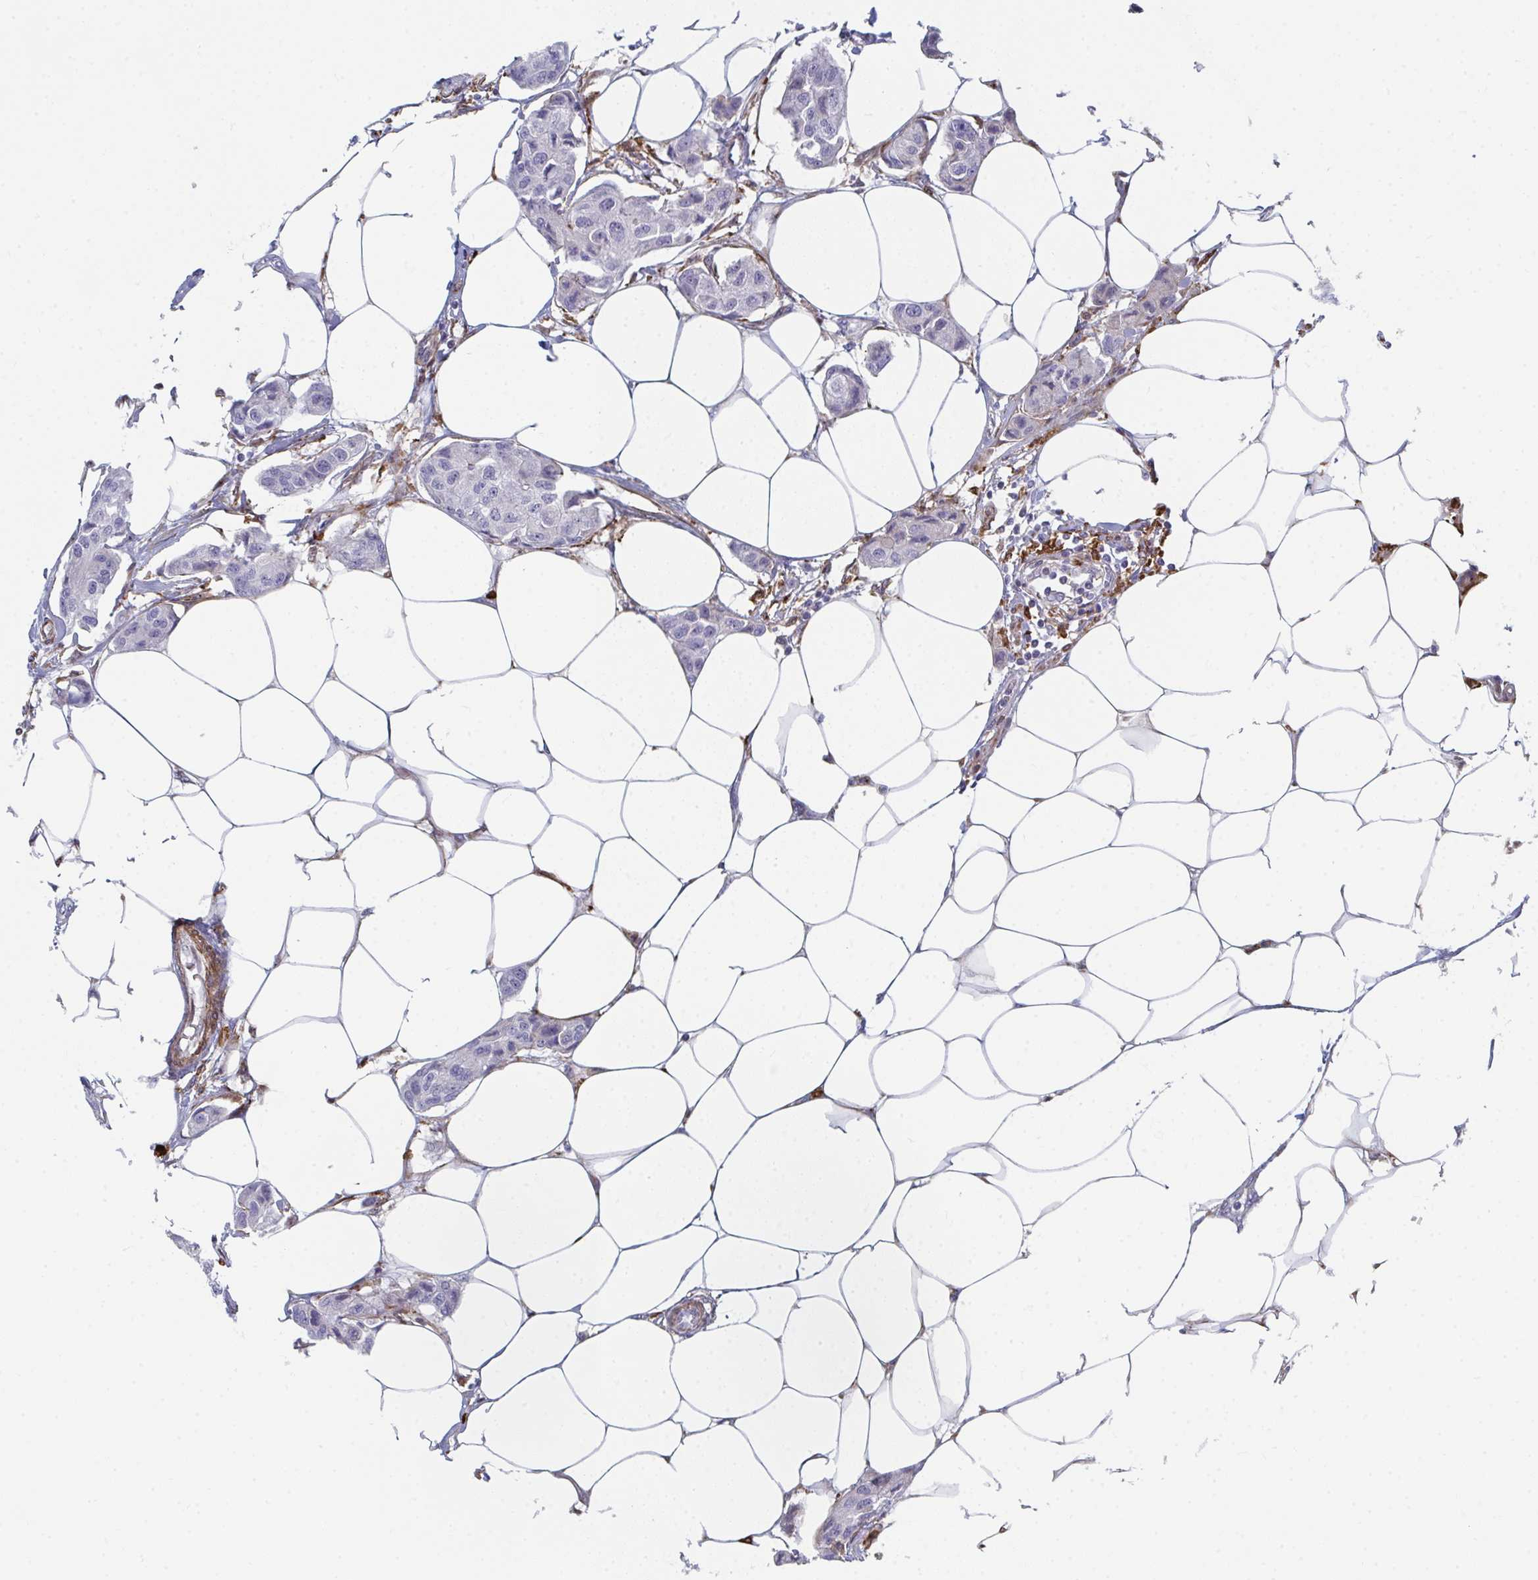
{"staining": {"intensity": "negative", "quantity": "none", "location": "none"}, "tissue": "breast cancer", "cell_type": "Tumor cells", "image_type": "cancer", "snomed": [{"axis": "morphology", "description": "Duct carcinoma"}, {"axis": "topography", "description": "Breast"}, {"axis": "topography", "description": "Lymph node"}], "caption": "Immunohistochemical staining of human breast cancer (intraductal carcinoma) exhibits no significant expression in tumor cells.", "gene": "PSMG1", "patient": {"sex": "female", "age": 80}}